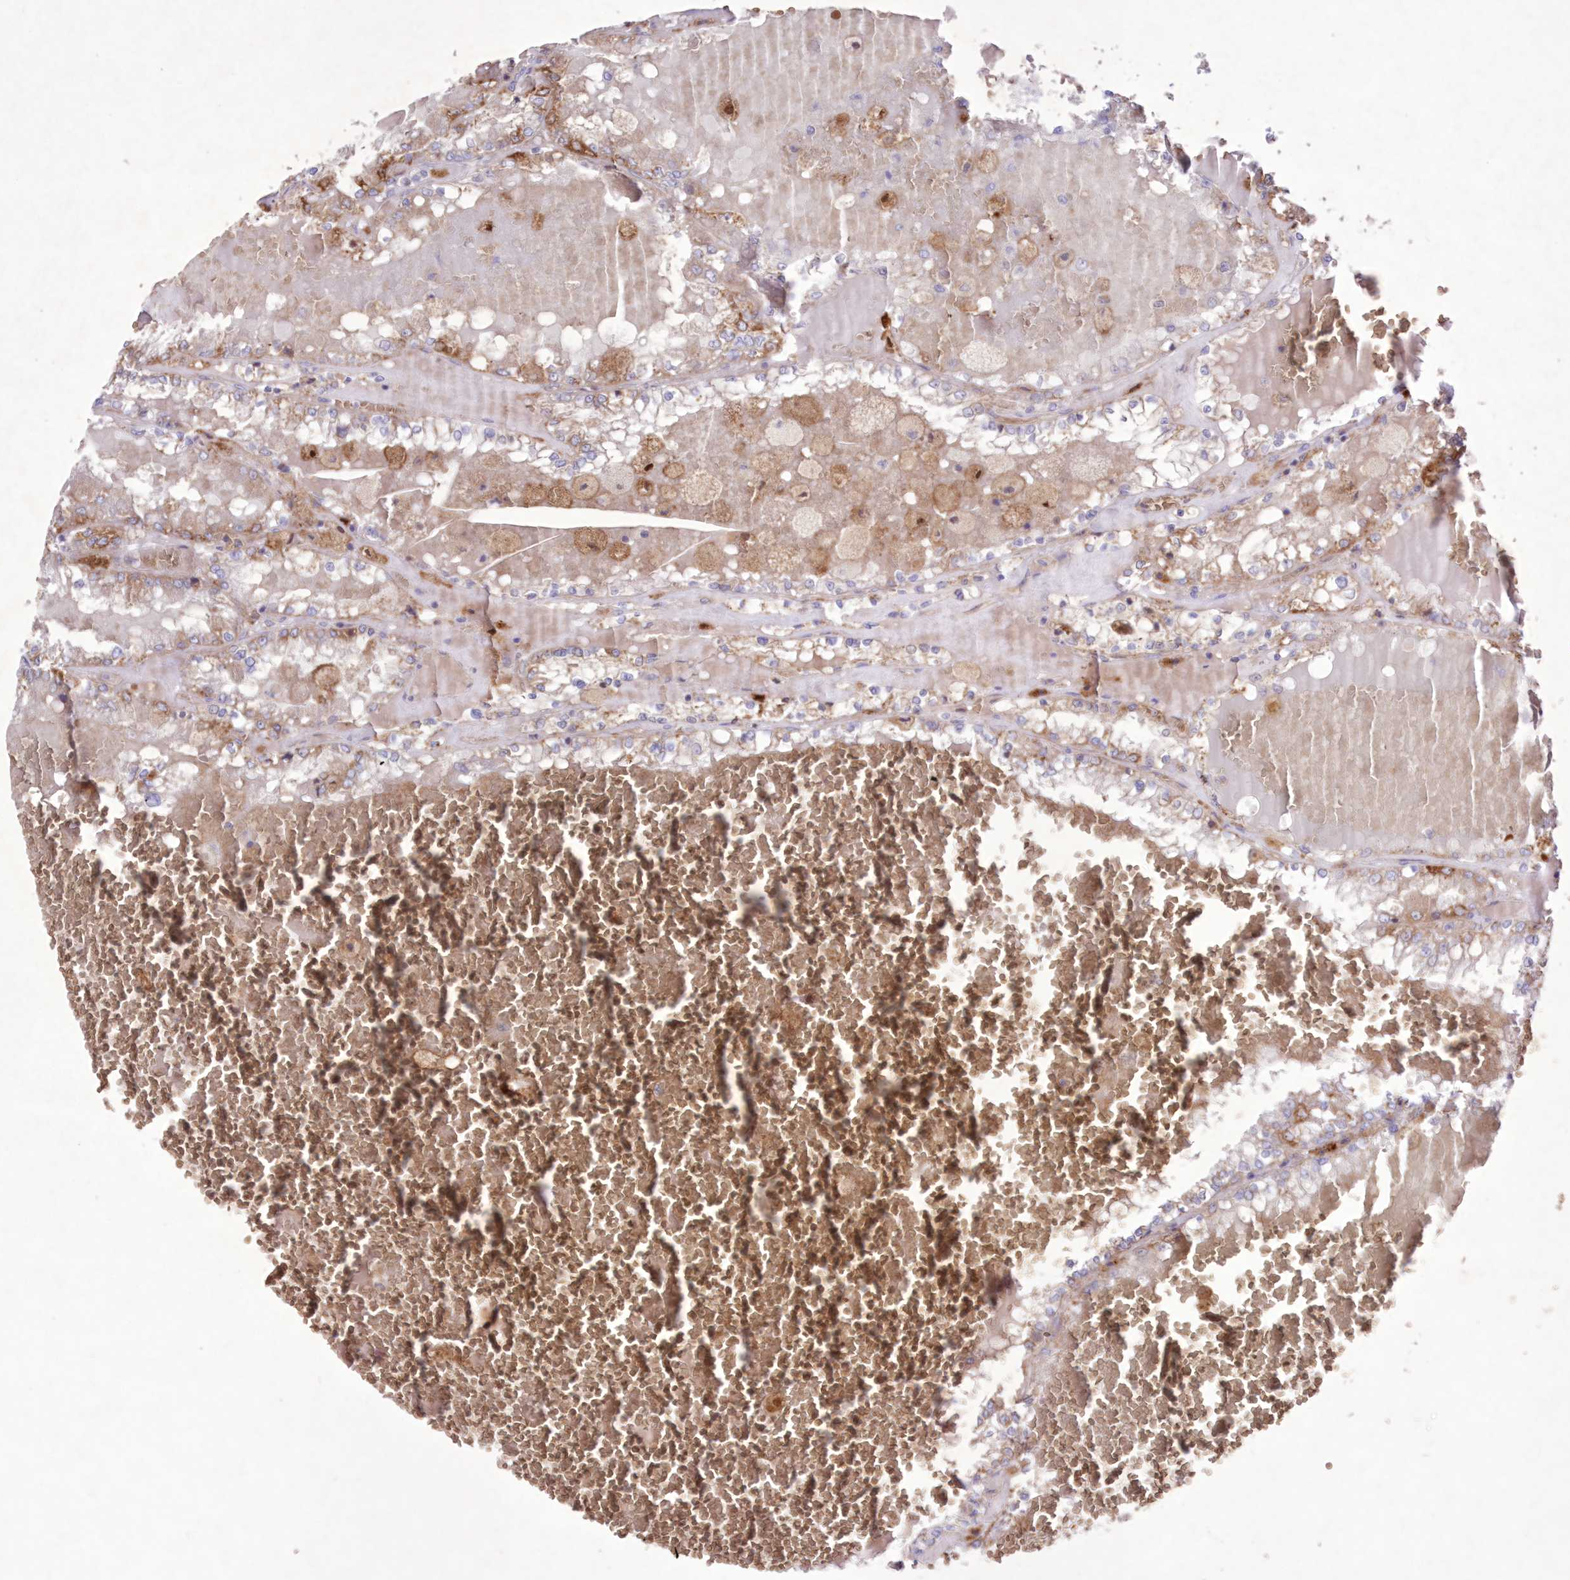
{"staining": {"intensity": "weak", "quantity": "25%-75%", "location": "cytoplasmic/membranous"}, "tissue": "renal cancer", "cell_type": "Tumor cells", "image_type": "cancer", "snomed": [{"axis": "morphology", "description": "Adenocarcinoma, NOS"}, {"axis": "topography", "description": "Kidney"}], "caption": "Renal cancer (adenocarcinoma) tissue reveals weak cytoplasmic/membranous expression in approximately 25%-75% of tumor cells", "gene": "FCHO2", "patient": {"sex": "female", "age": 56}}